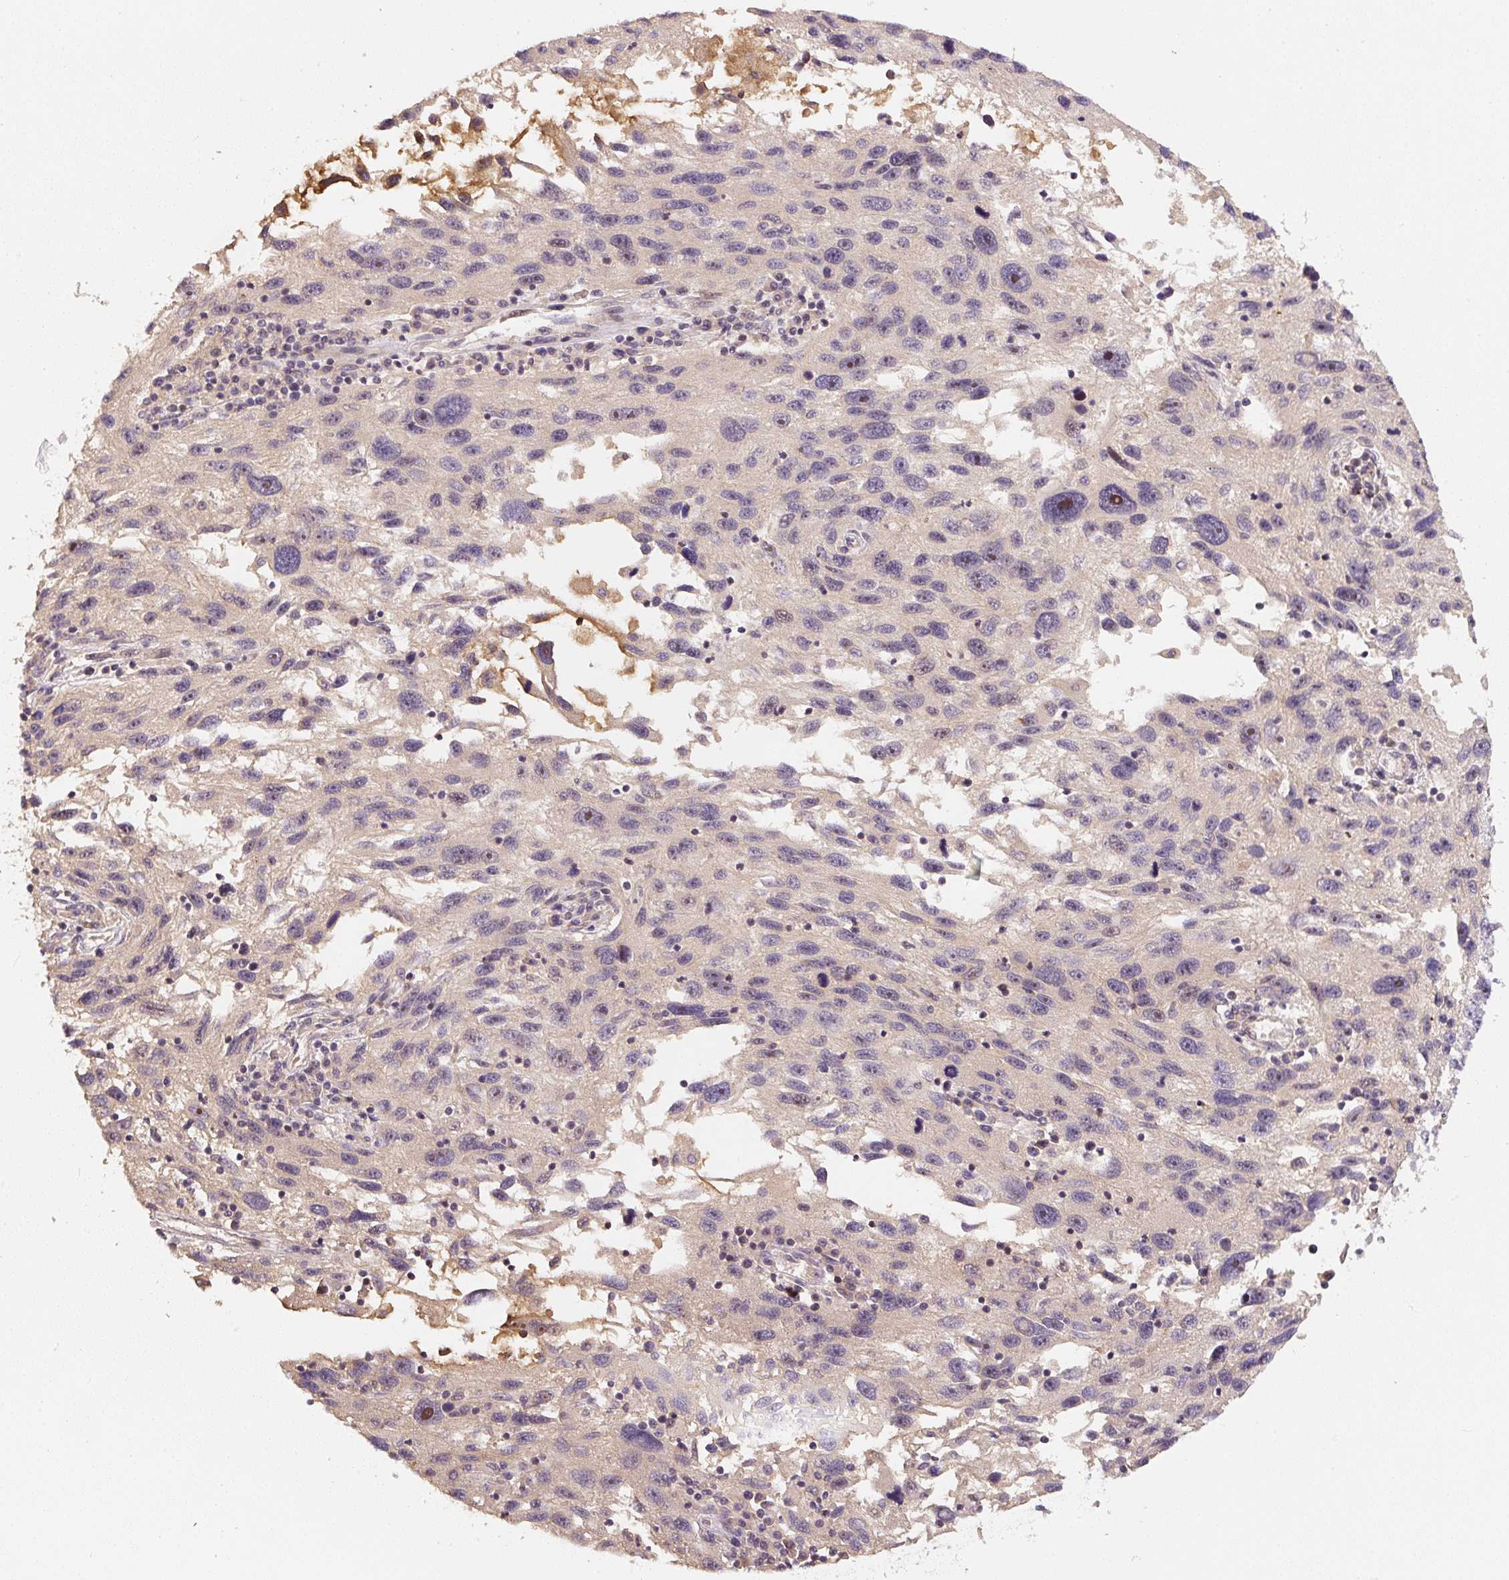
{"staining": {"intensity": "moderate", "quantity": "<25%", "location": "nuclear"}, "tissue": "melanoma", "cell_type": "Tumor cells", "image_type": "cancer", "snomed": [{"axis": "morphology", "description": "Malignant melanoma, NOS"}, {"axis": "topography", "description": "Skin"}], "caption": "DAB immunohistochemical staining of human malignant melanoma reveals moderate nuclear protein positivity in about <25% of tumor cells. The protein is shown in brown color, while the nuclei are stained blue.", "gene": "PWWP3B", "patient": {"sex": "male", "age": 53}}